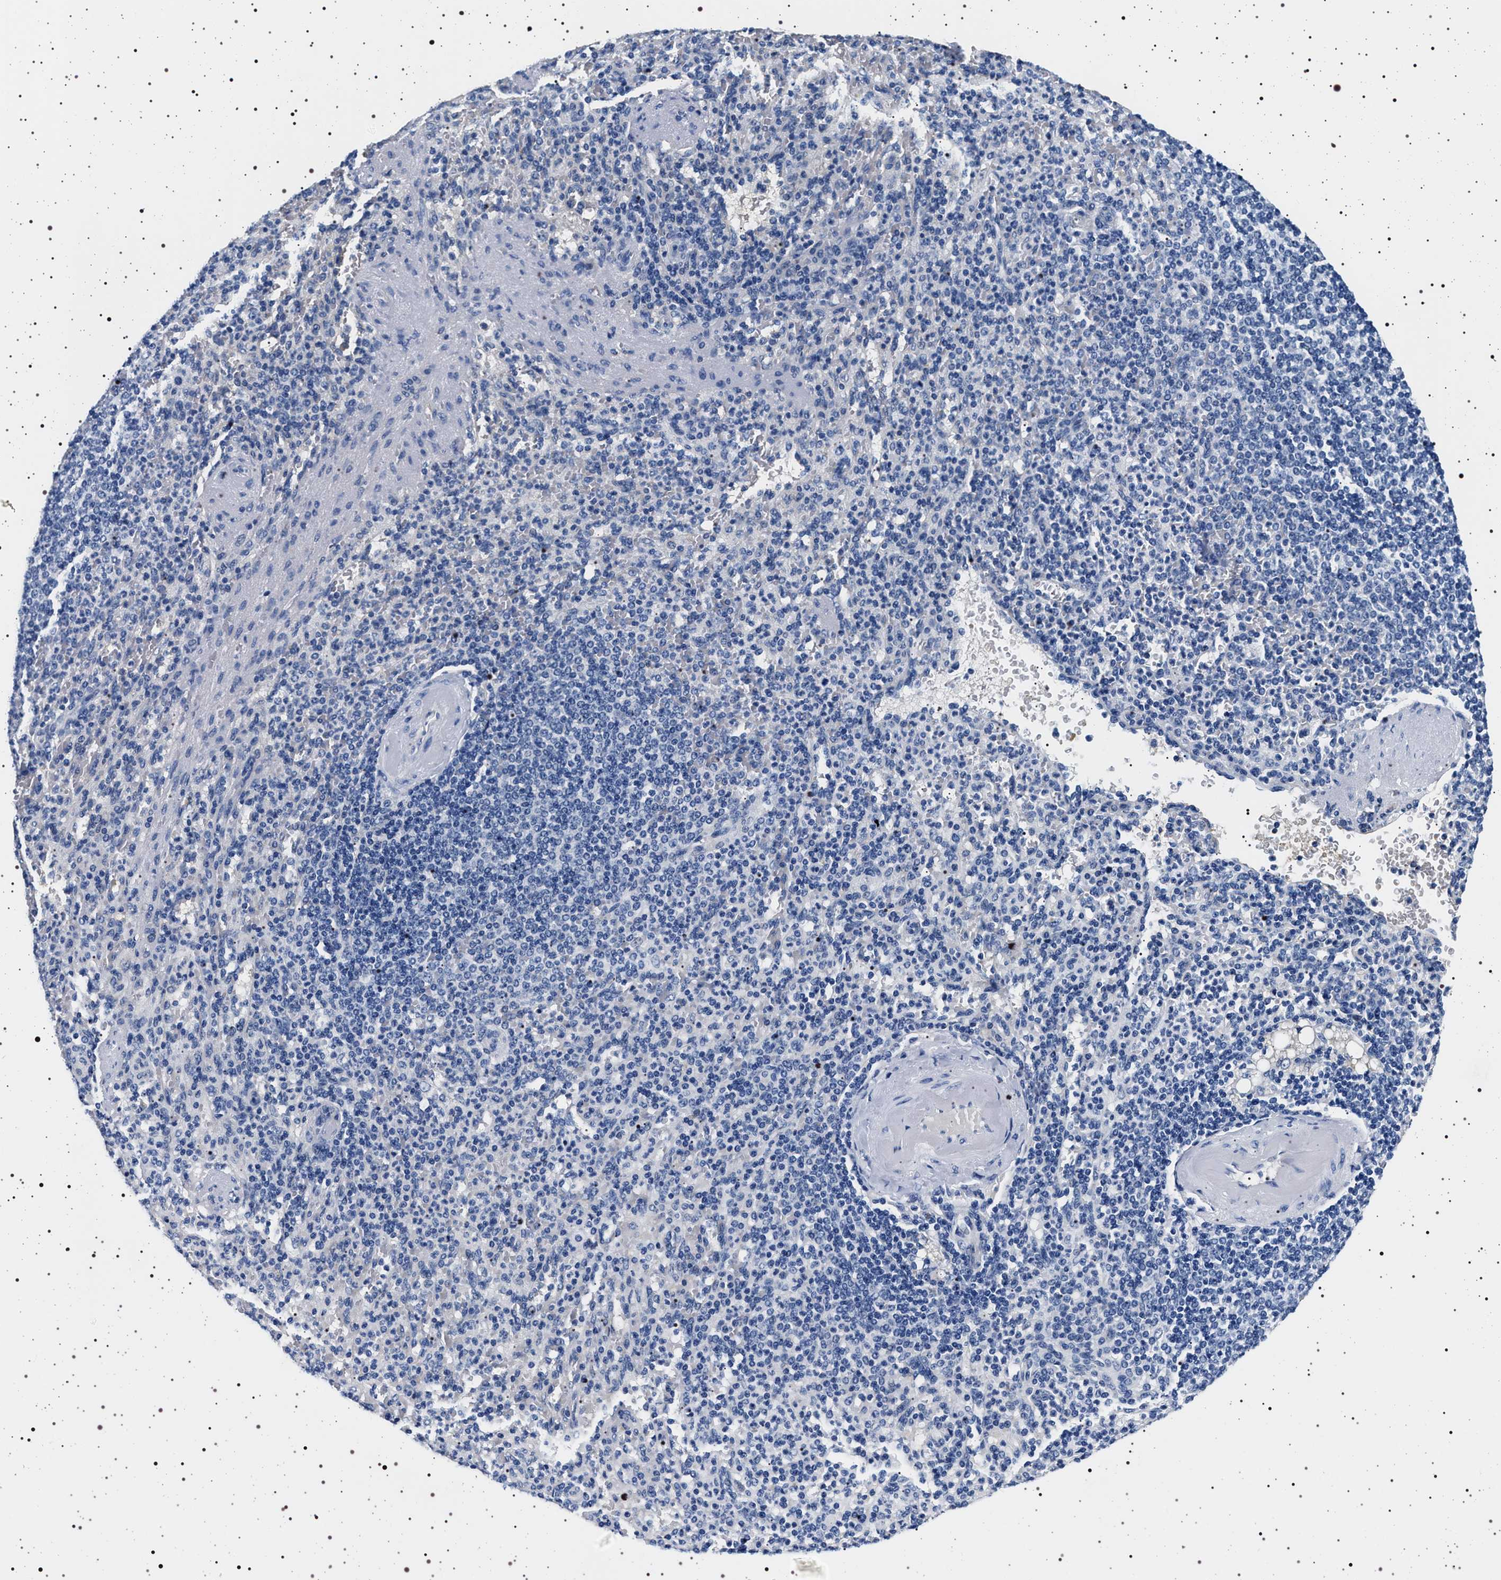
{"staining": {"intensity": "negative", "quantity": "none", "location": "none"}, "tissue": "spleen", "cell_type": "Cells in red pulp", "image_type": "normal", "snomed": [{"axis": "morphology", "description": "Normal tissue, NOS"}, {"axis": "topography", "description": "Spleen"}], "caption": "A high-resolution histopathology image shows IHC staining of normal spleen, which reveals no significant staining in cells in red pulp.", "gene": "HSD17B1", "patient": {"sex": "female", "age": 74}}